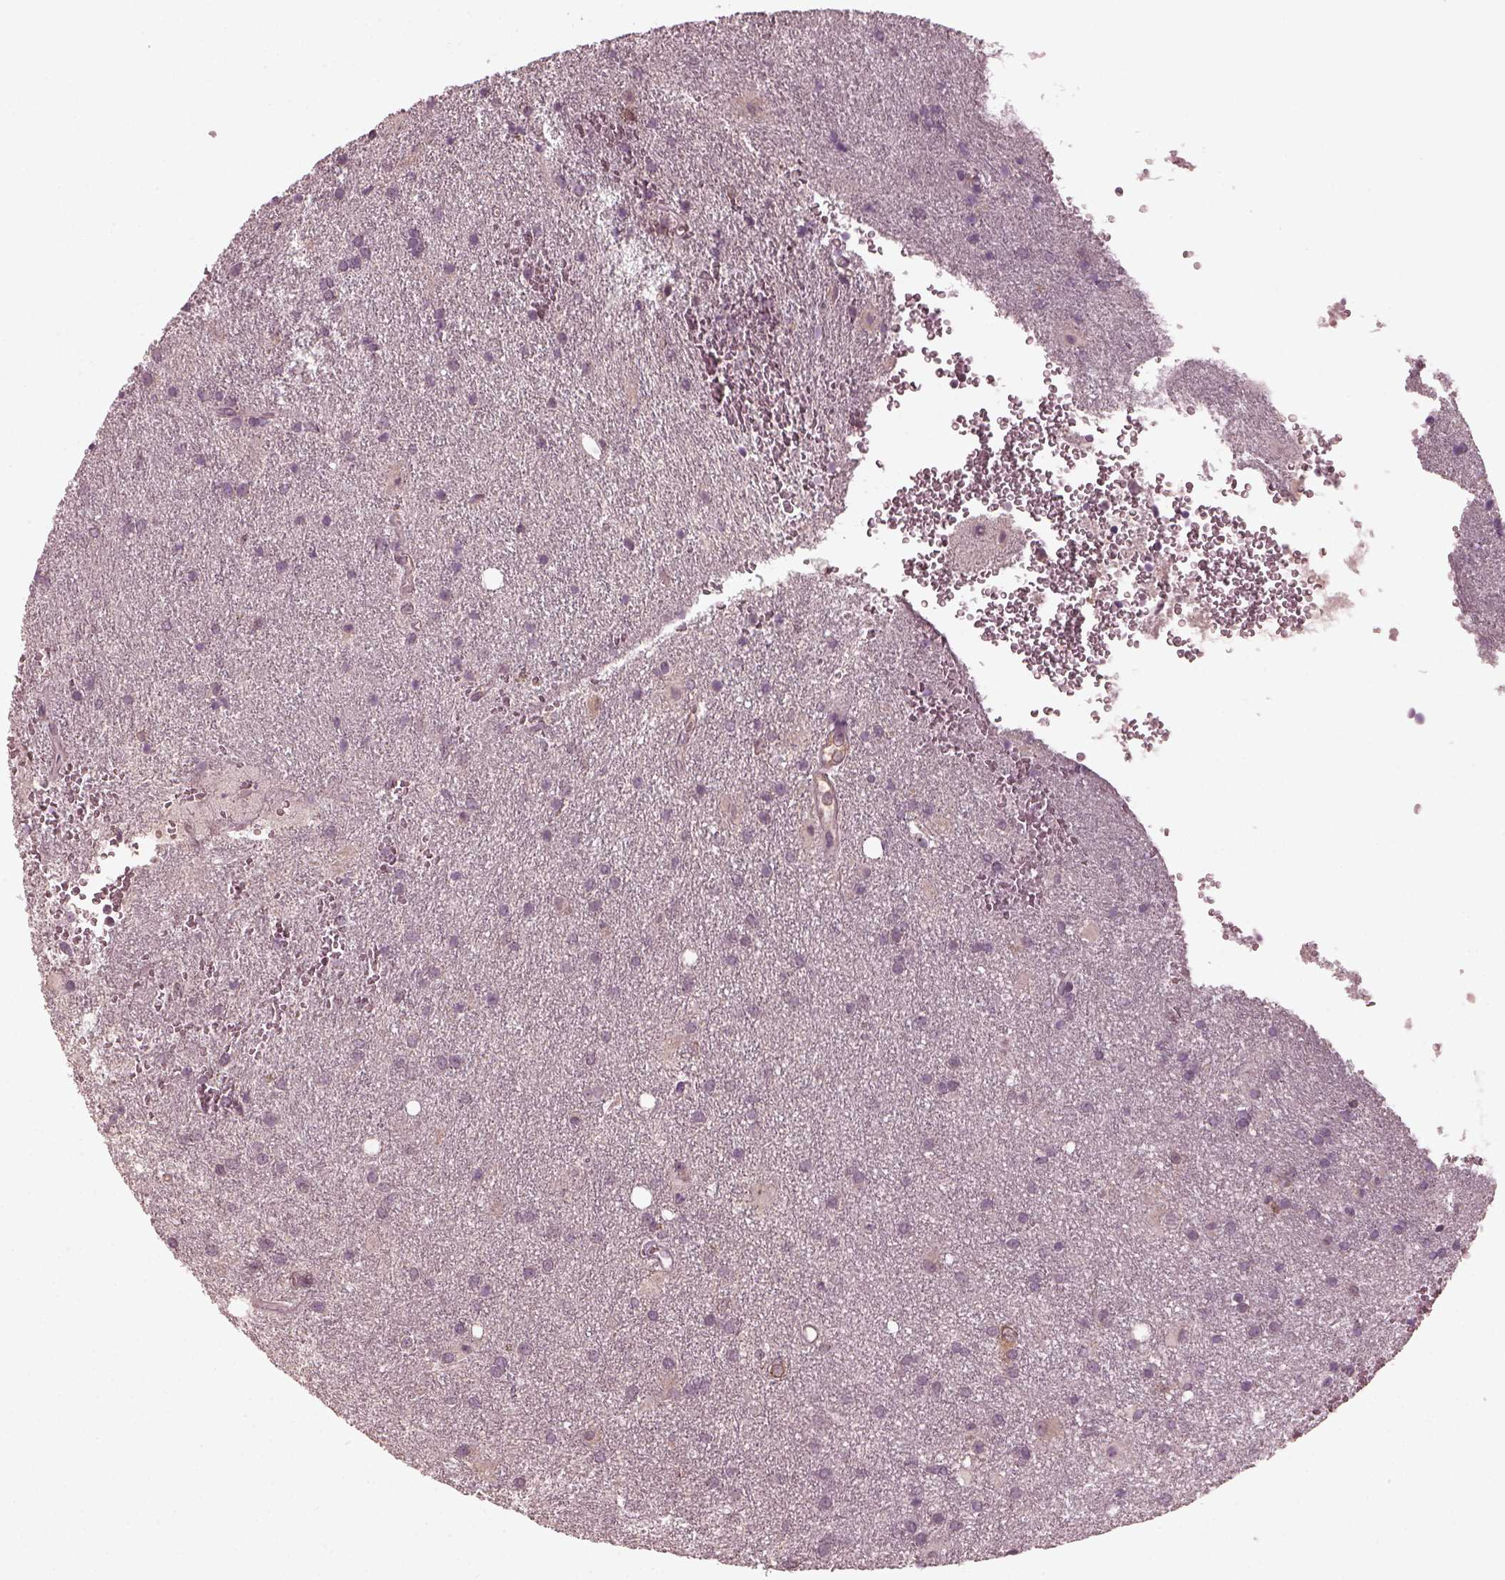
{"staining": {"intensity": "negative", "quantity": "none", "location": "none"}, "tissue": "glioma", "cell_type": "Tumor cells", "image_type": "cancer", "snomed": [{"axis": "morphology", "description": "Glioma, malignant, Low grade"}, {"axis": "topography", "description": "Brain"}], "caption": "Immunohistochemical staining of human low-grade glioma (malignant) displays no significant staining in tumor cells.", "gene": "PORCN", "patient": {"sex": "male", "age": 58}}